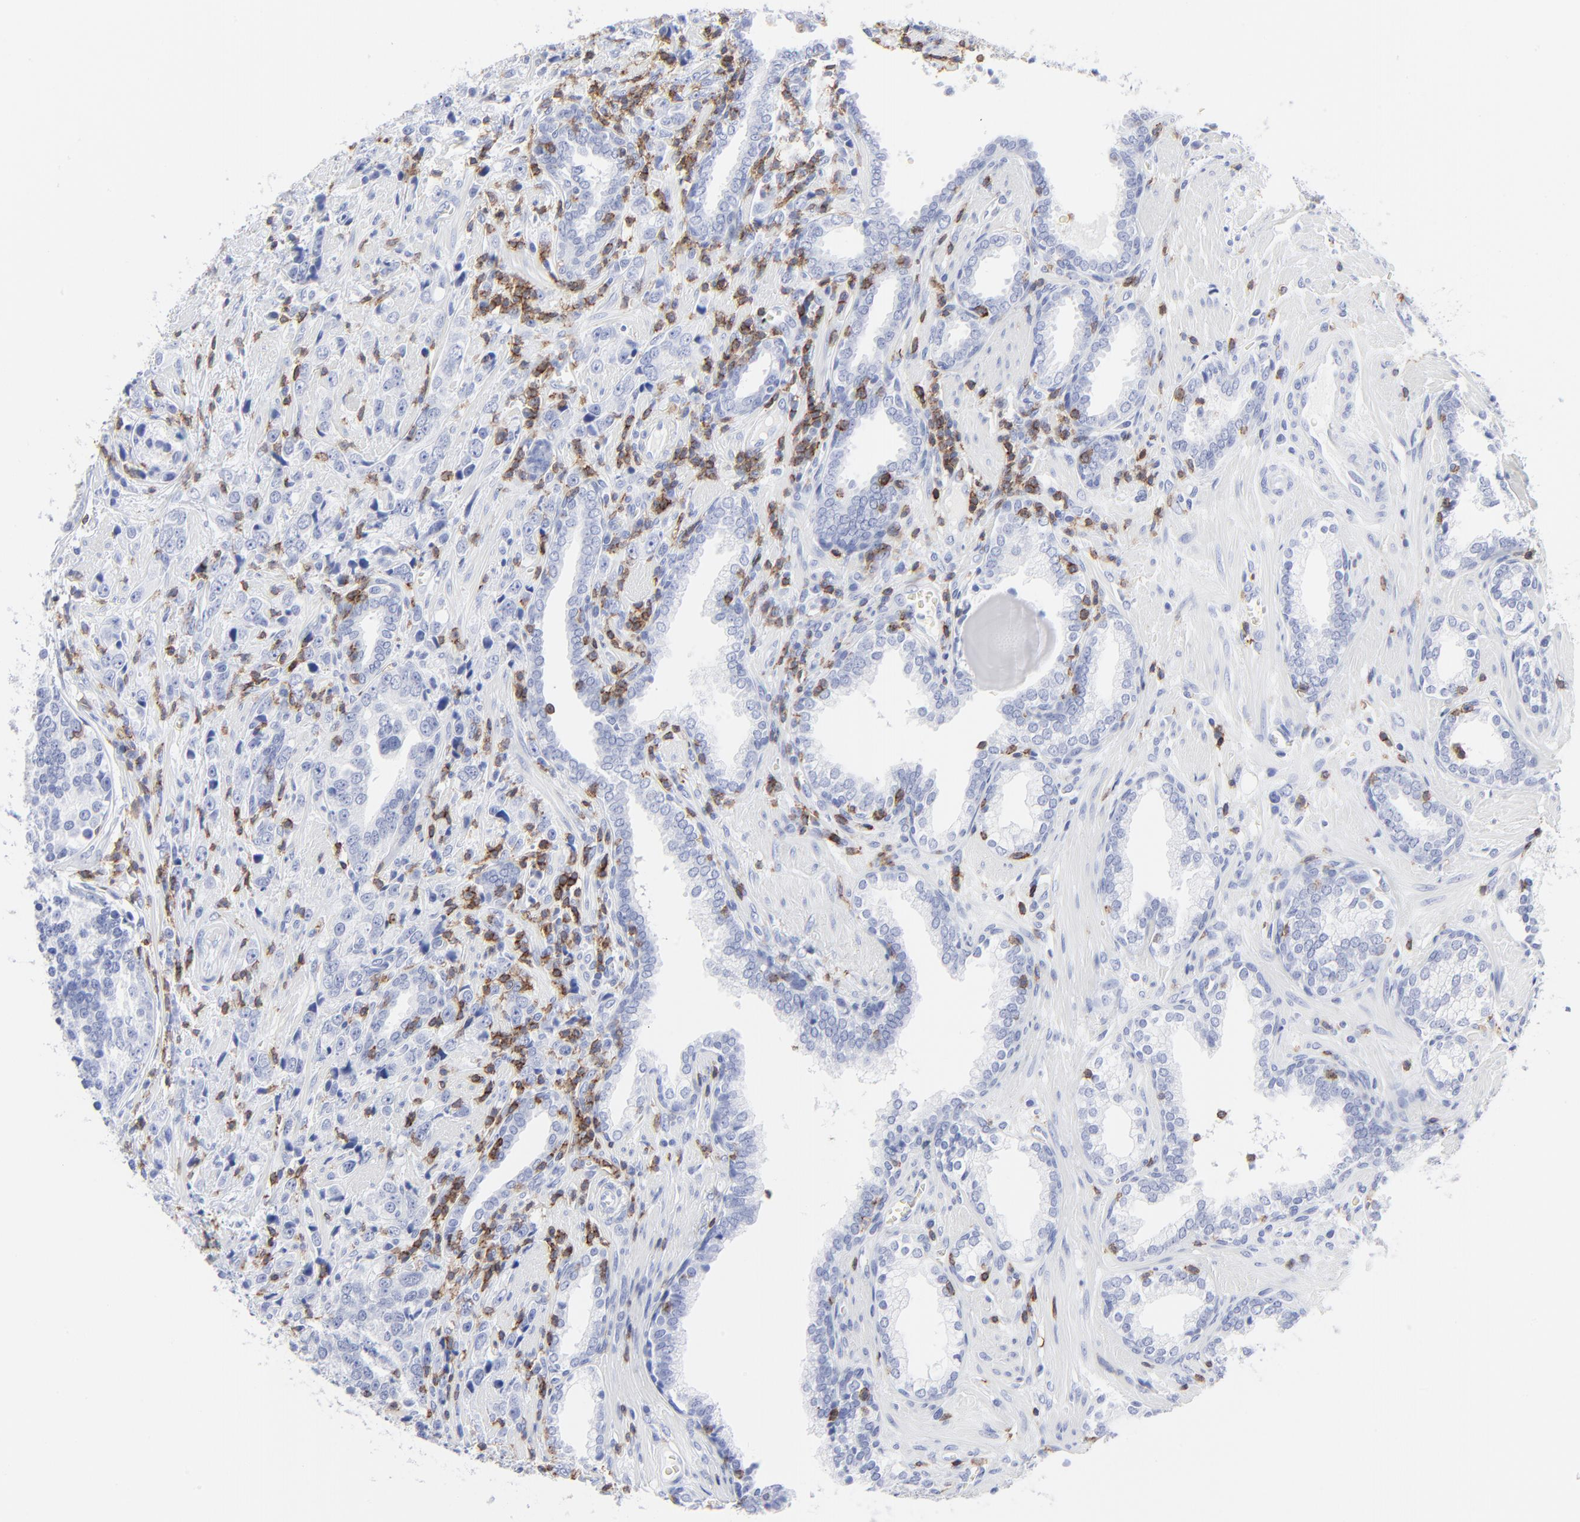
{"staining": {"intensity": "negative", "quantity": "none", "location": "none"}, "tissue": "prostate cancer", "cell_type": "Tumor cells", "image_type": "cancer", "snomed": [{"axis": "morphology", "description": "Adenocarcinoma, High grade"}, {"axis": "topography", "description": "Prostate"}], "caption": "IHC image of neoplastic tissue: adenocarcinoma (high-grade) (prostate) stained with DAB shows no significant protein positivity in tumor cells.", "gene": "LCK", "patient": {"sex": "male", "age": 71}}